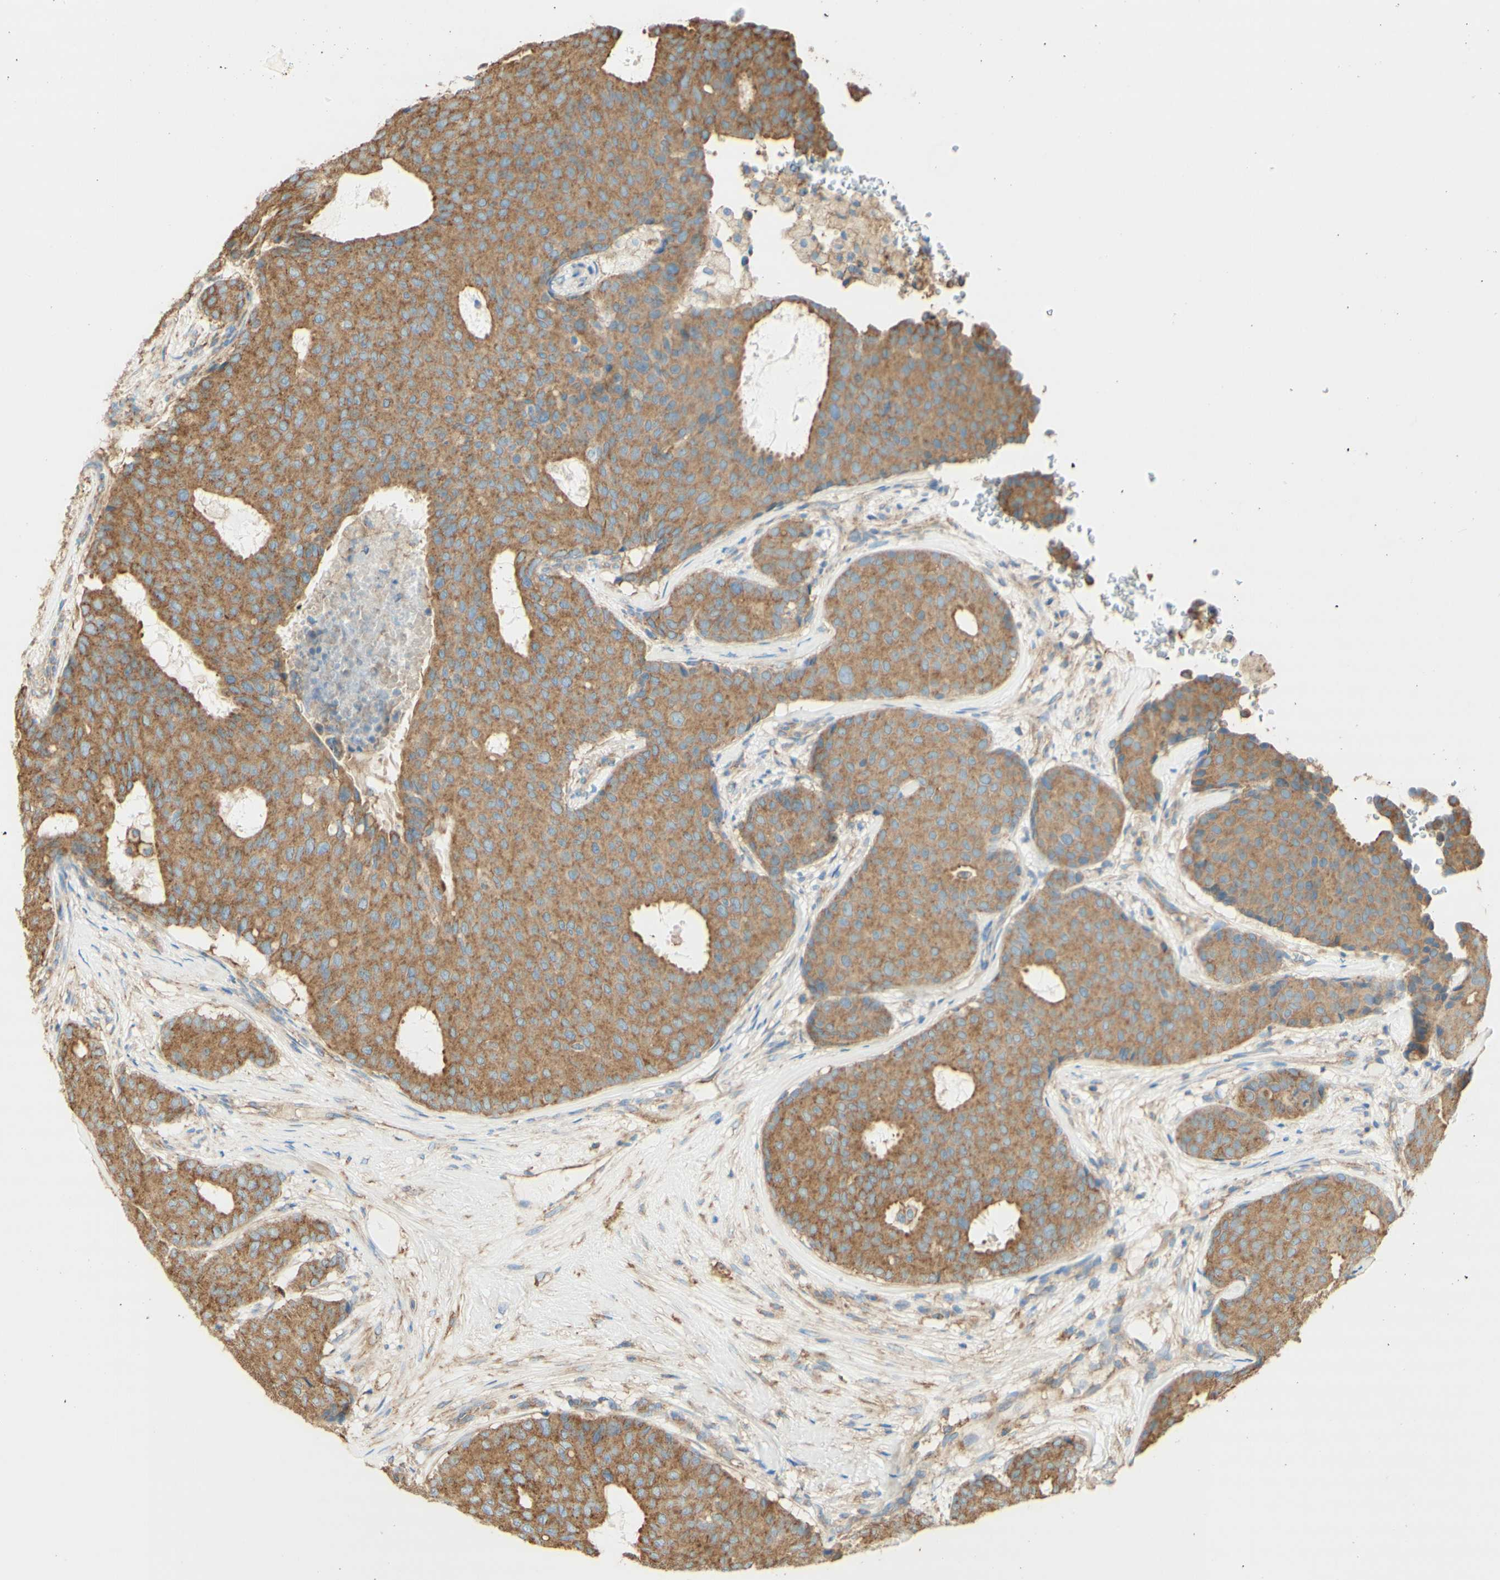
{"staining": {"intensity": "moderate", "quantity": ">75%", "location": "cytoplasmic/membranous"}, "tissue": "breast cancer", "cell_type": "Tumor cells", "image_type": "cancer", "snomed": [{"axis": "morphology", "description": "Duct carcinoma"}, {"axis": "topography", "description": "Breast"}], "caption": "Immunohistochemistry of human infiltrating ductal carcinoma (breast) reveals medium levels of moderate cytoplasmic/membranous expression in approximately >75% of tumor cells.", "gene": "CLTC", "patient": {"sex": "female", "age": 75}}